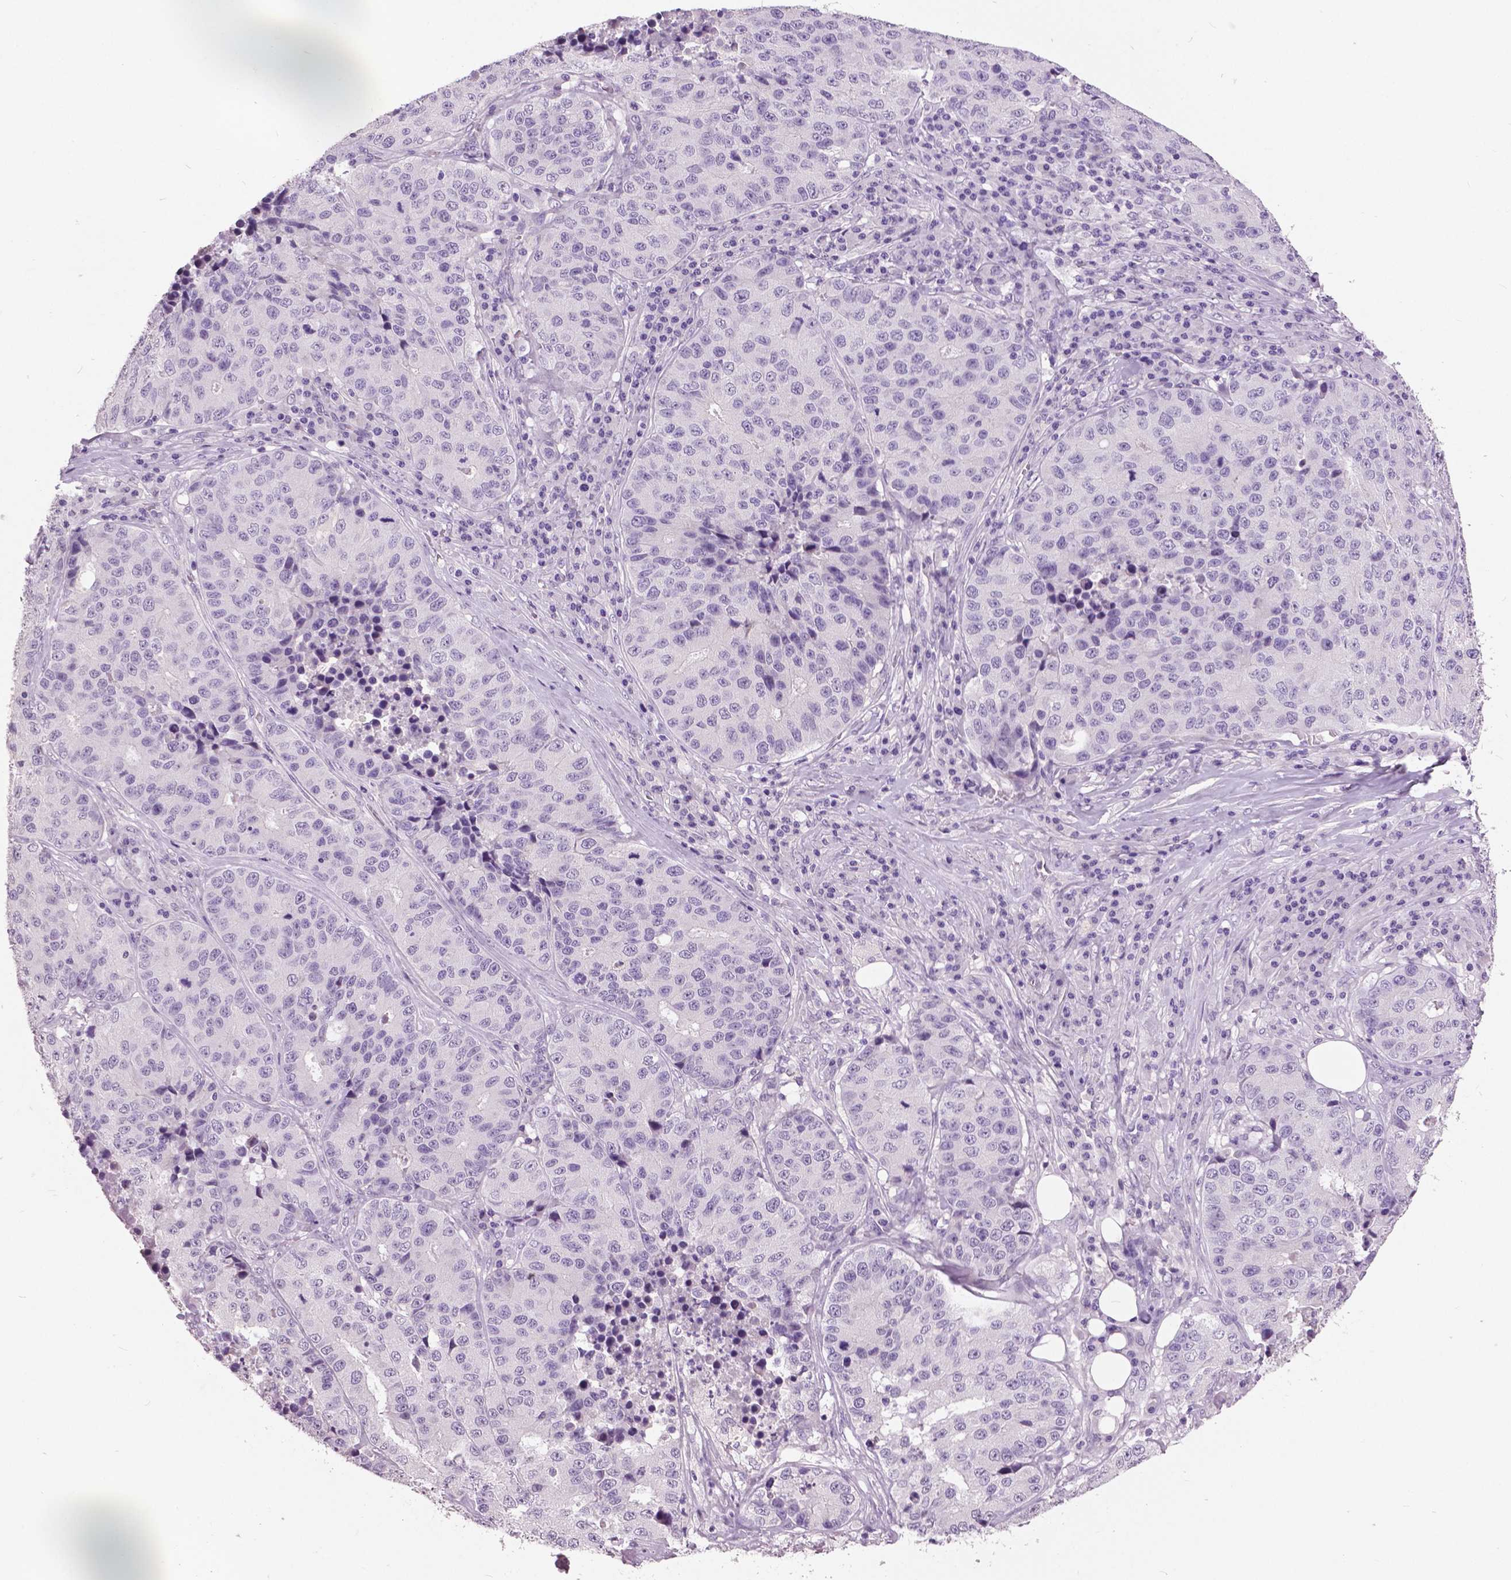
{"staining": {"intensity": "negative", "quantity": "none", "location": "none"}, "tissue": "stomach cancer", "cell_type": "Tumor cells", "image_type": "cancer", "snomed": [{"axis": "morphology", "description": "Adenocarcinoma, NOS"}, {"axis": "topography", "description": "Stomach"}], "caption": "This photomicrograph is of stomach adenocarcinoma stained with immunohistochemistry (IHC) to label a protein in brown with the nuclei are counter-stained blue. There is no expression in tumor cells.", "gene": "GRIN2A", "patient": {"sex": "male", "age": 71}}